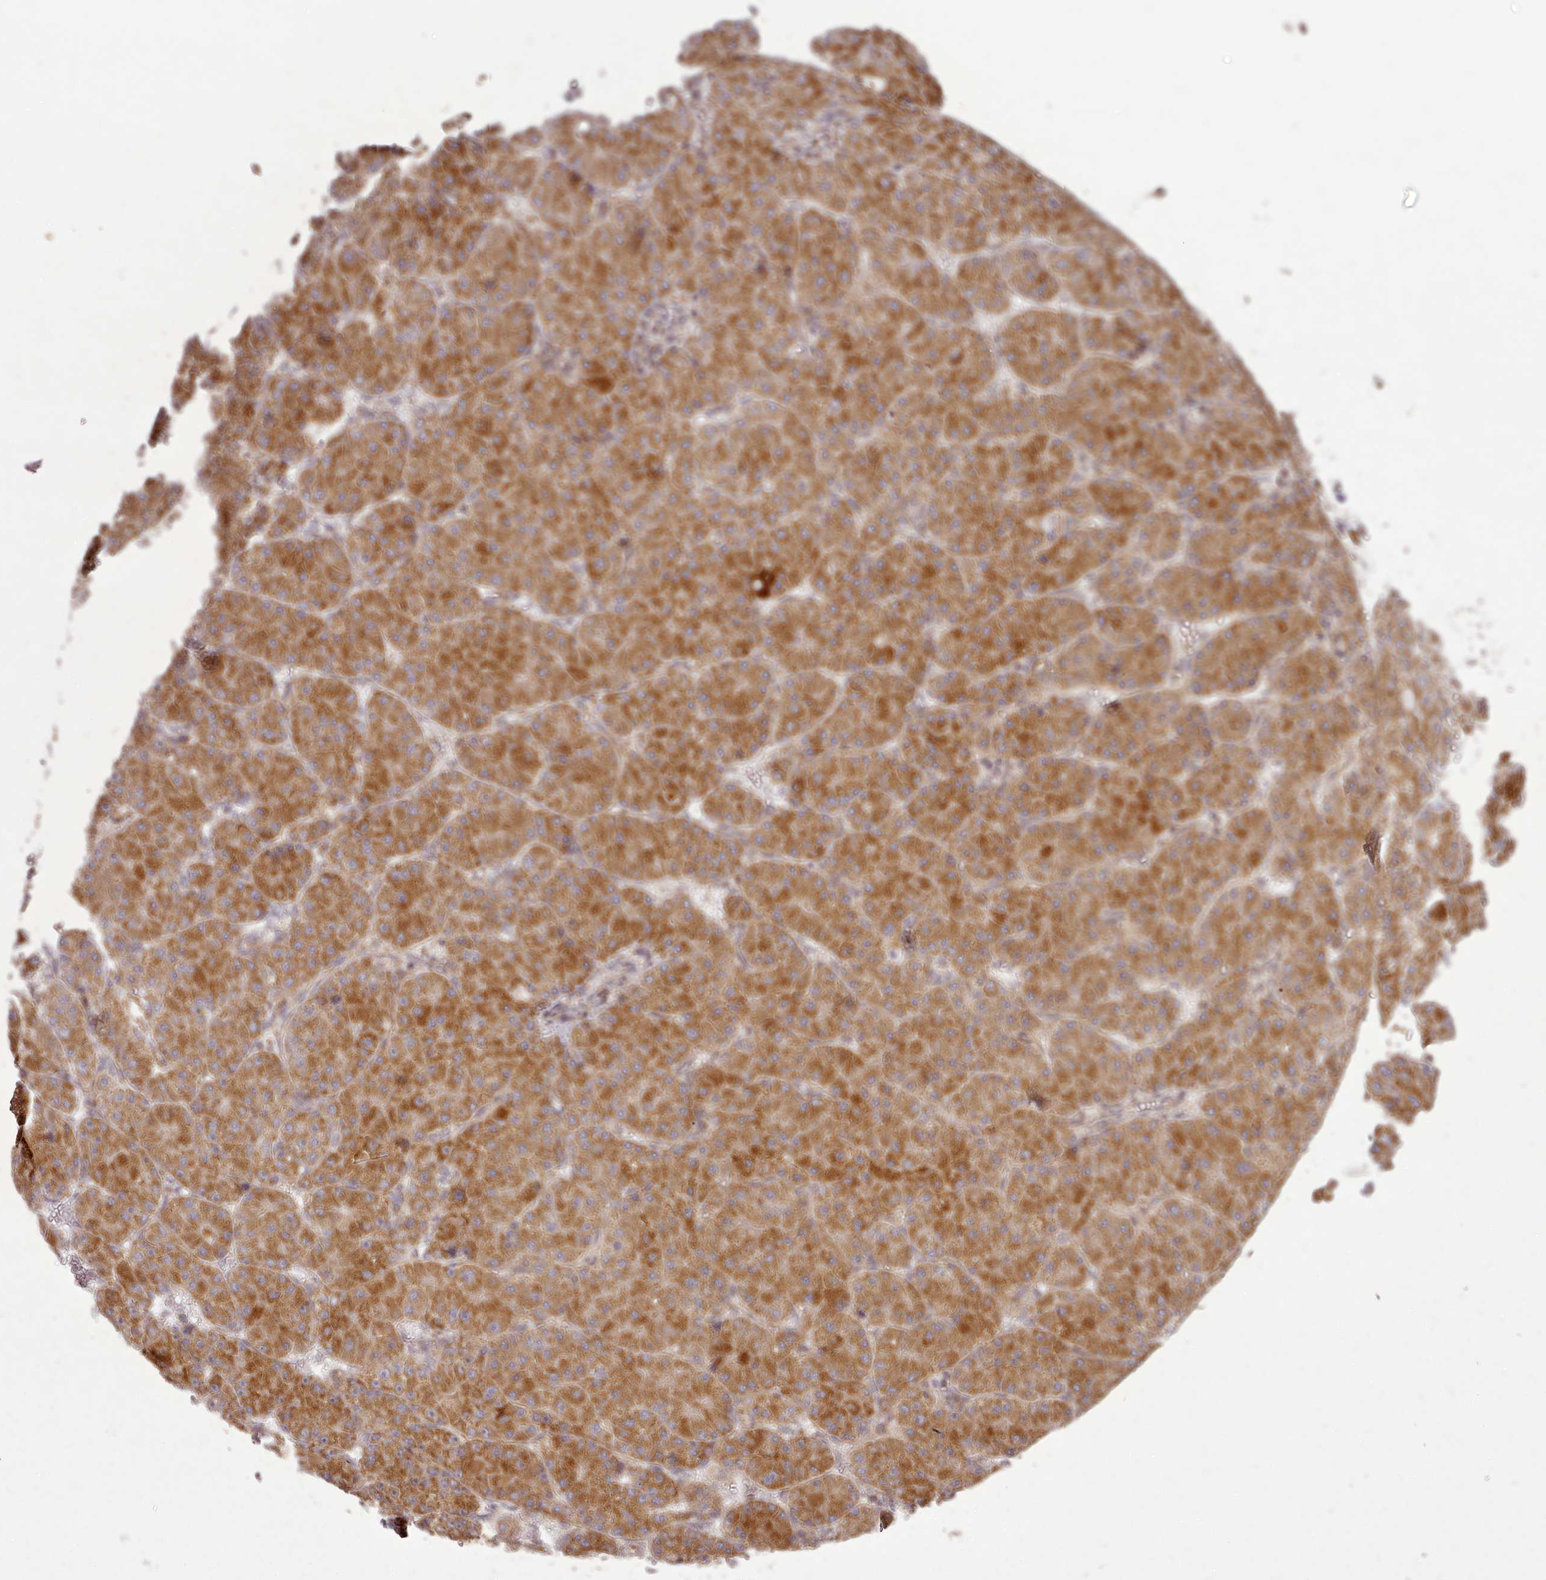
{"staining": {"intensity": "moderate", "quantity": ">75%", "location": "cytoplasmic/membranous"}, "tissue": "liver cancer", "cell_type": "Tumor cells", "image_type": "cancer", "snomed": [{"axis": "morphology", "description": "Carcinoma, Hepatocellular, NOS"}, {"axis": "topography", "description": "Liver"}], "caption": "IHC photomicrograph of neoplastic tissue: human liver cancer stained using immunohistochemistry displays medium levels of moderate protein expression localized specifically in the cytoplasmic/membranous of tumor cells, appearing as a cytoplasmic/membranous brown color.", "gene": "CHCHD2", "patient": {"sex": "male", "age": 67}}